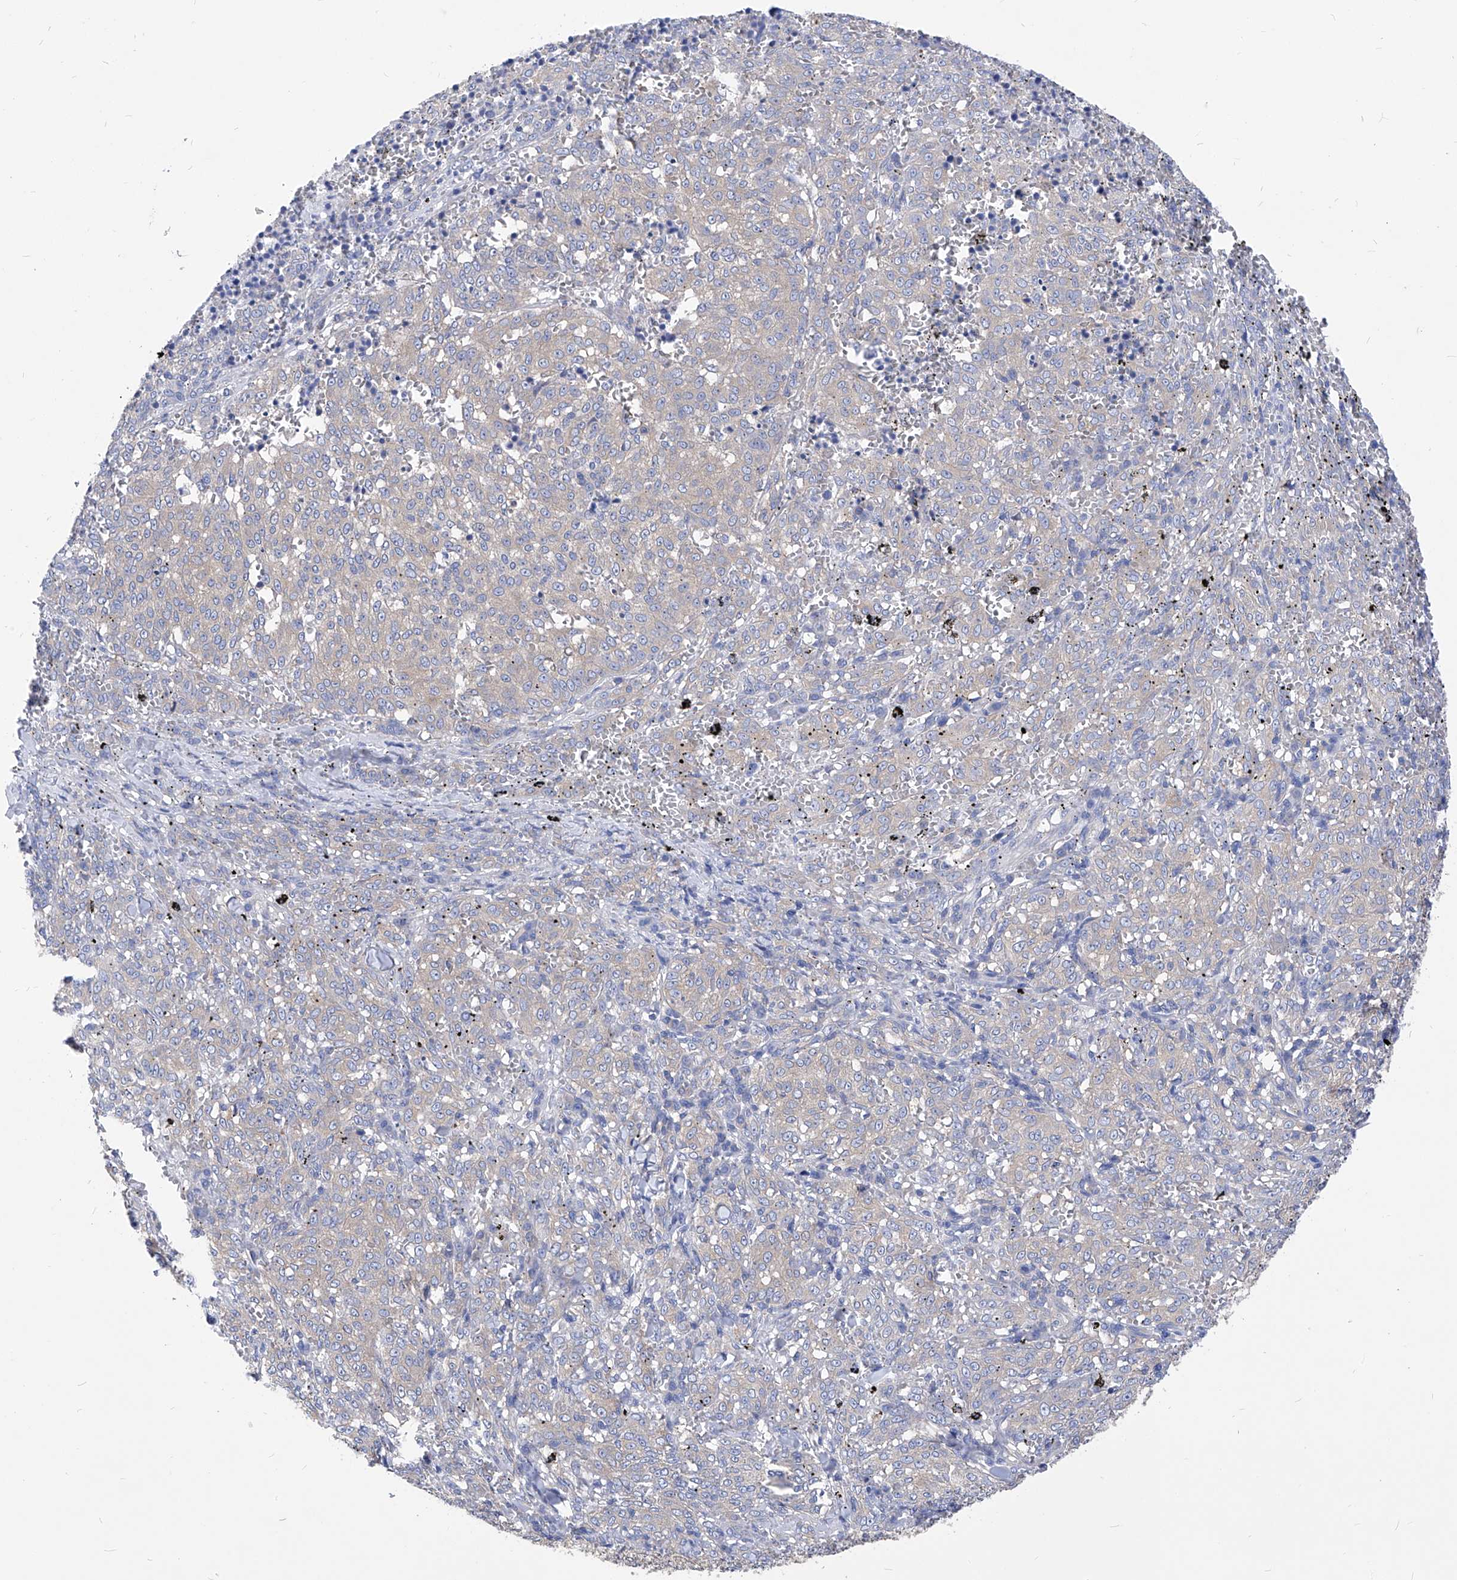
{"staining": {"intensity": "weak", "quantity": "<25%", "location": "cytoplasmic/membranous"}, "tissue": "melanoma", "cell_type": "Tumor cells", "image_type": "cancer", "snomed": [{"axis": "morphology", "description": "Malignant melanoma, NOS"}, {"axis": "topography", "description": "Skin"}], "caption": "The photomicrograph exhibits no significant staining in tumor cells of melanoma.", "gene": "XPNPEP1", "patient": {"sex": "female", "age": 72}}